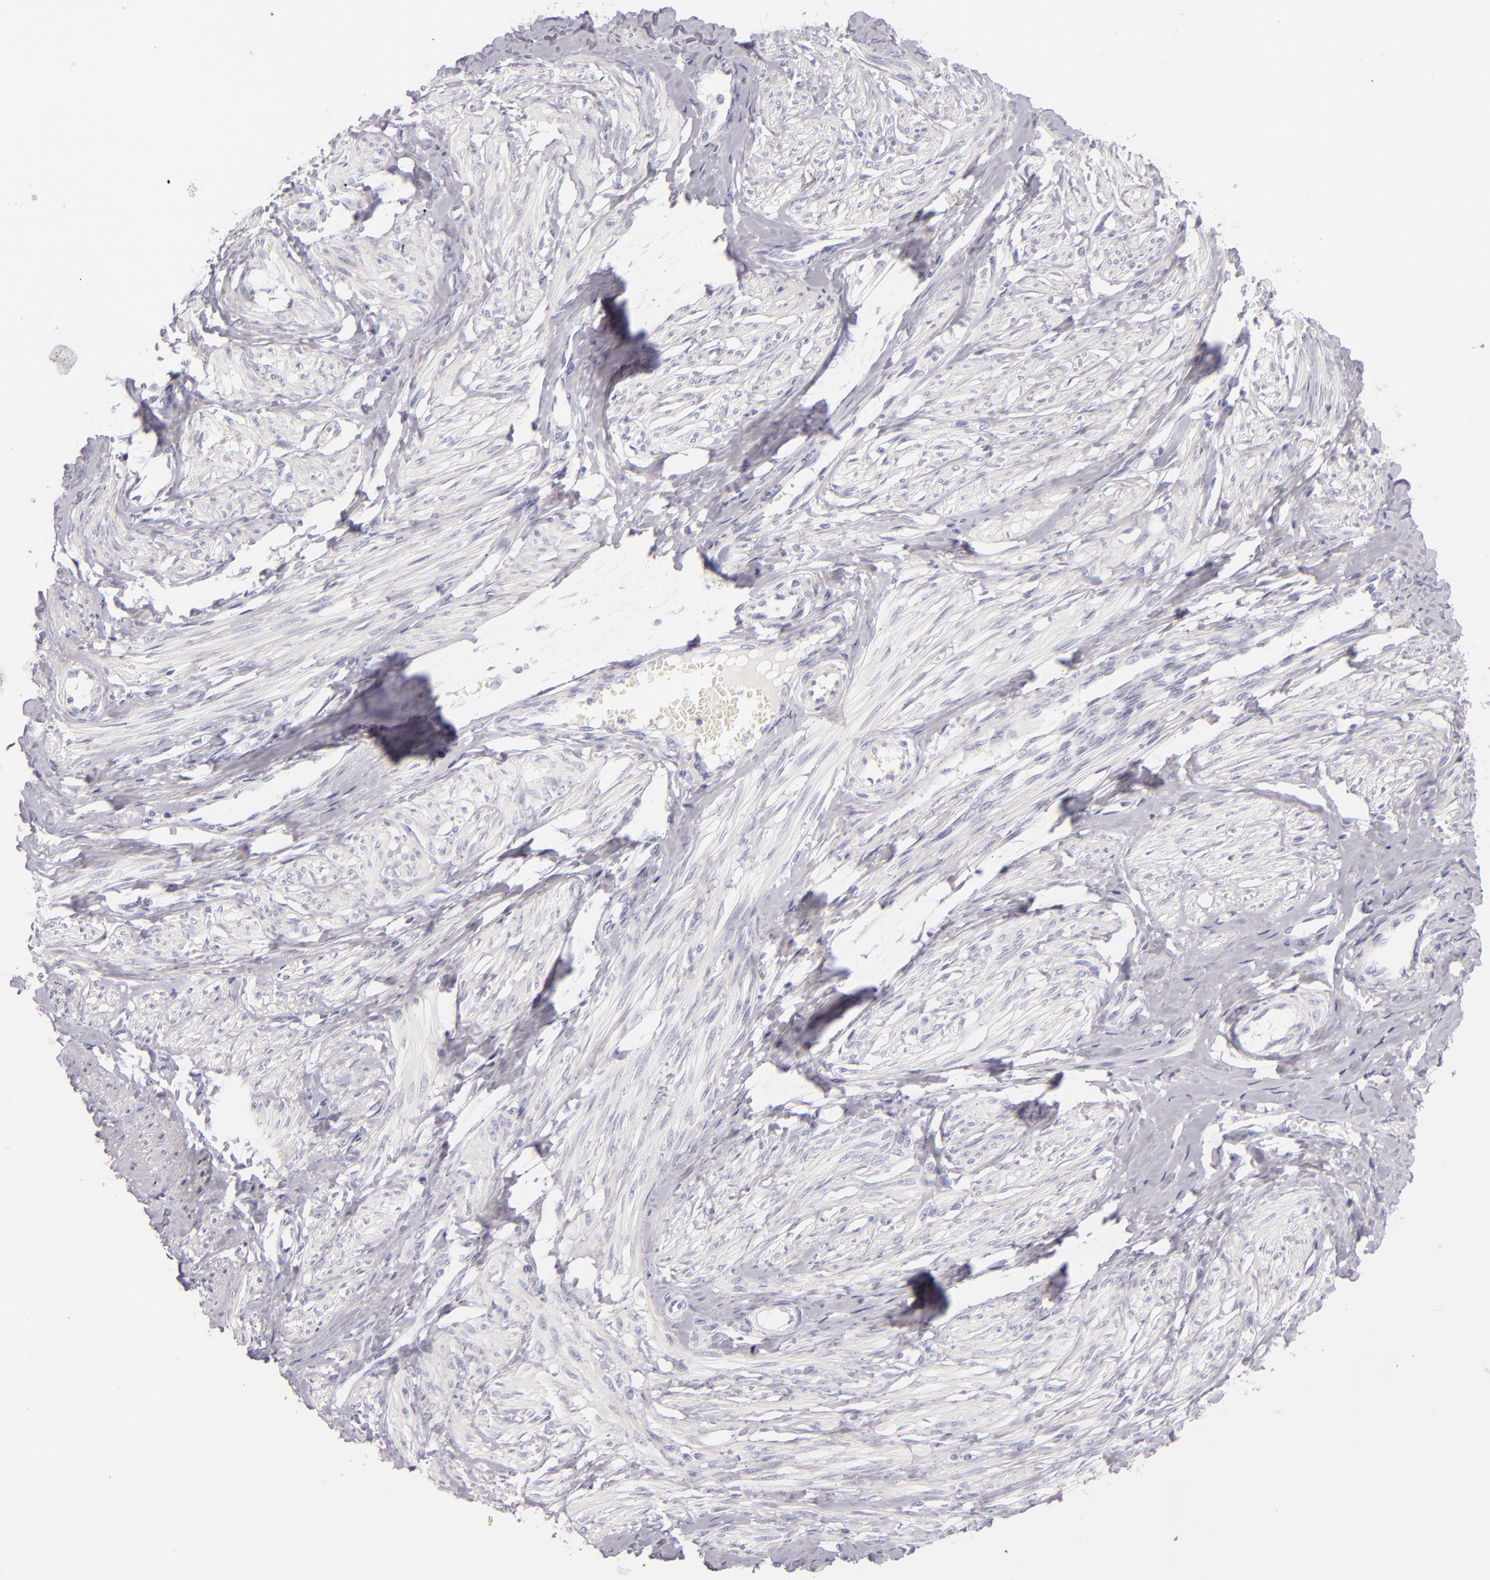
{"staining": {"intensity": "negative", "quantity": "none", "location": "none"}, "tissue": "smooth muscle", "cell_type": "Smooth muscle cells", "image_type": "normal", "snomed": [{"axis": "morphology", "description": "Normal tissue, NOS"}, {"axis": "topography", "description": "Smooth muscle"}, {"axis": "topography", "description": "Uterus"}], "caption": "High magnification brightfield microscopy of unremarkable smooth muscle stained with DAB (brown) and counterstained with hematoxylin (blue): smooth muscle cells show no significant expression. The staining is performed using DAB (3,3'-diaminobenzidine) brown chromogen with nuclei counter-stained in using hematoxylin.", "gene": "FABP1", "patient": {"sex": "female", "age": 39}}